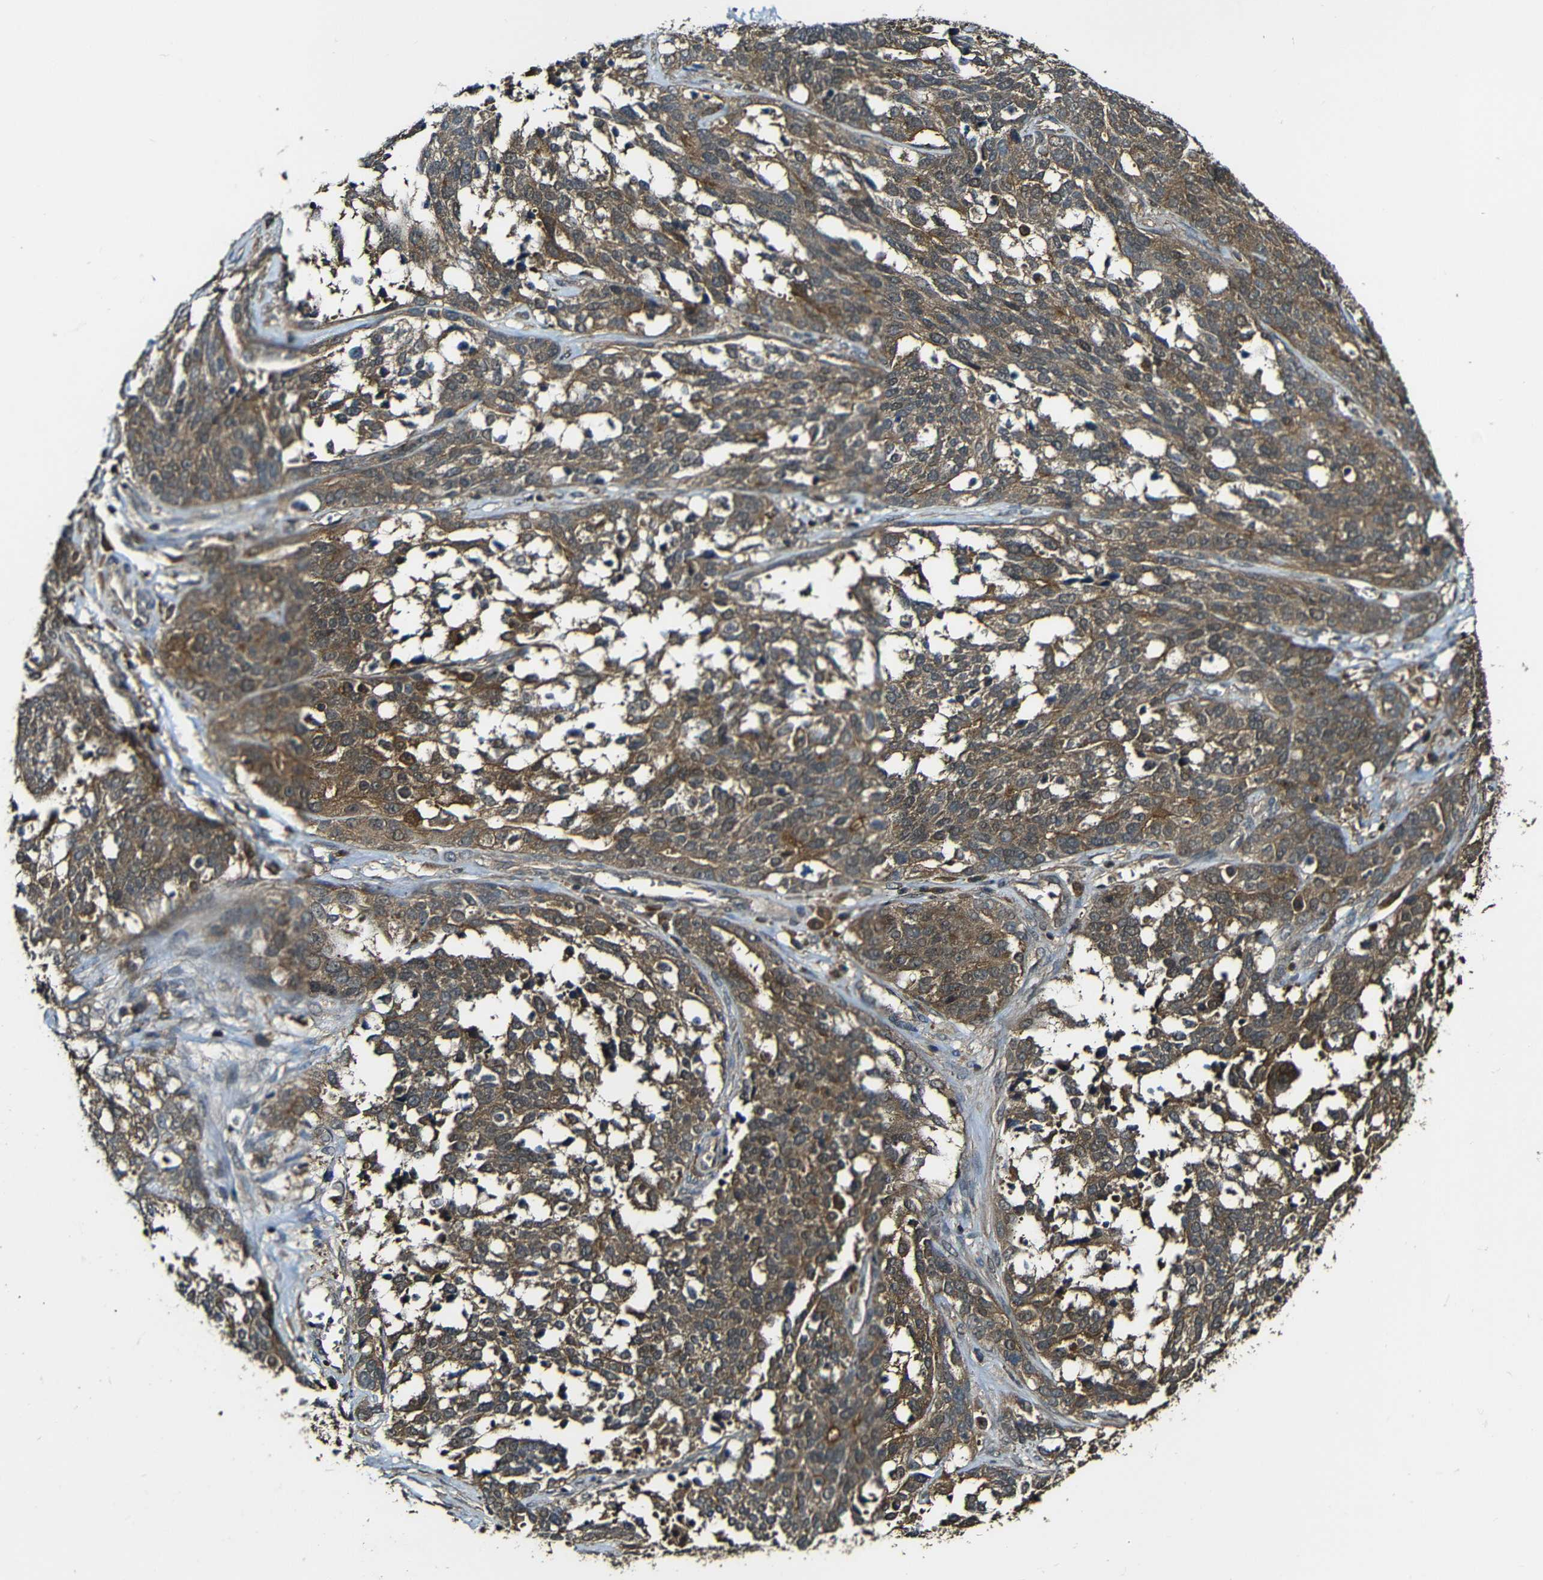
{"staining": {"intensity": "moderate", "quantity": ">75%", "location": "cytoplasmic/membranous"}, "tissue": "ovarian cancer", "cell_type": "Tumor cells", "image_type": "cancer", "snomed": [{"axis": "morphology", "description": "Cystadenocarcinoma, serous, NOS"}, {"axis": "topography", "description": "Ovary"}], "caption": "A micrograph showing moderate cytoplasmic/membranous positivity in approximately >75% of tumor cells in ovarian cancer, as visualized by brown immunohistochemical staining.", "gene": "CASP8", "patient": {"sex": "female", "age": 44}}